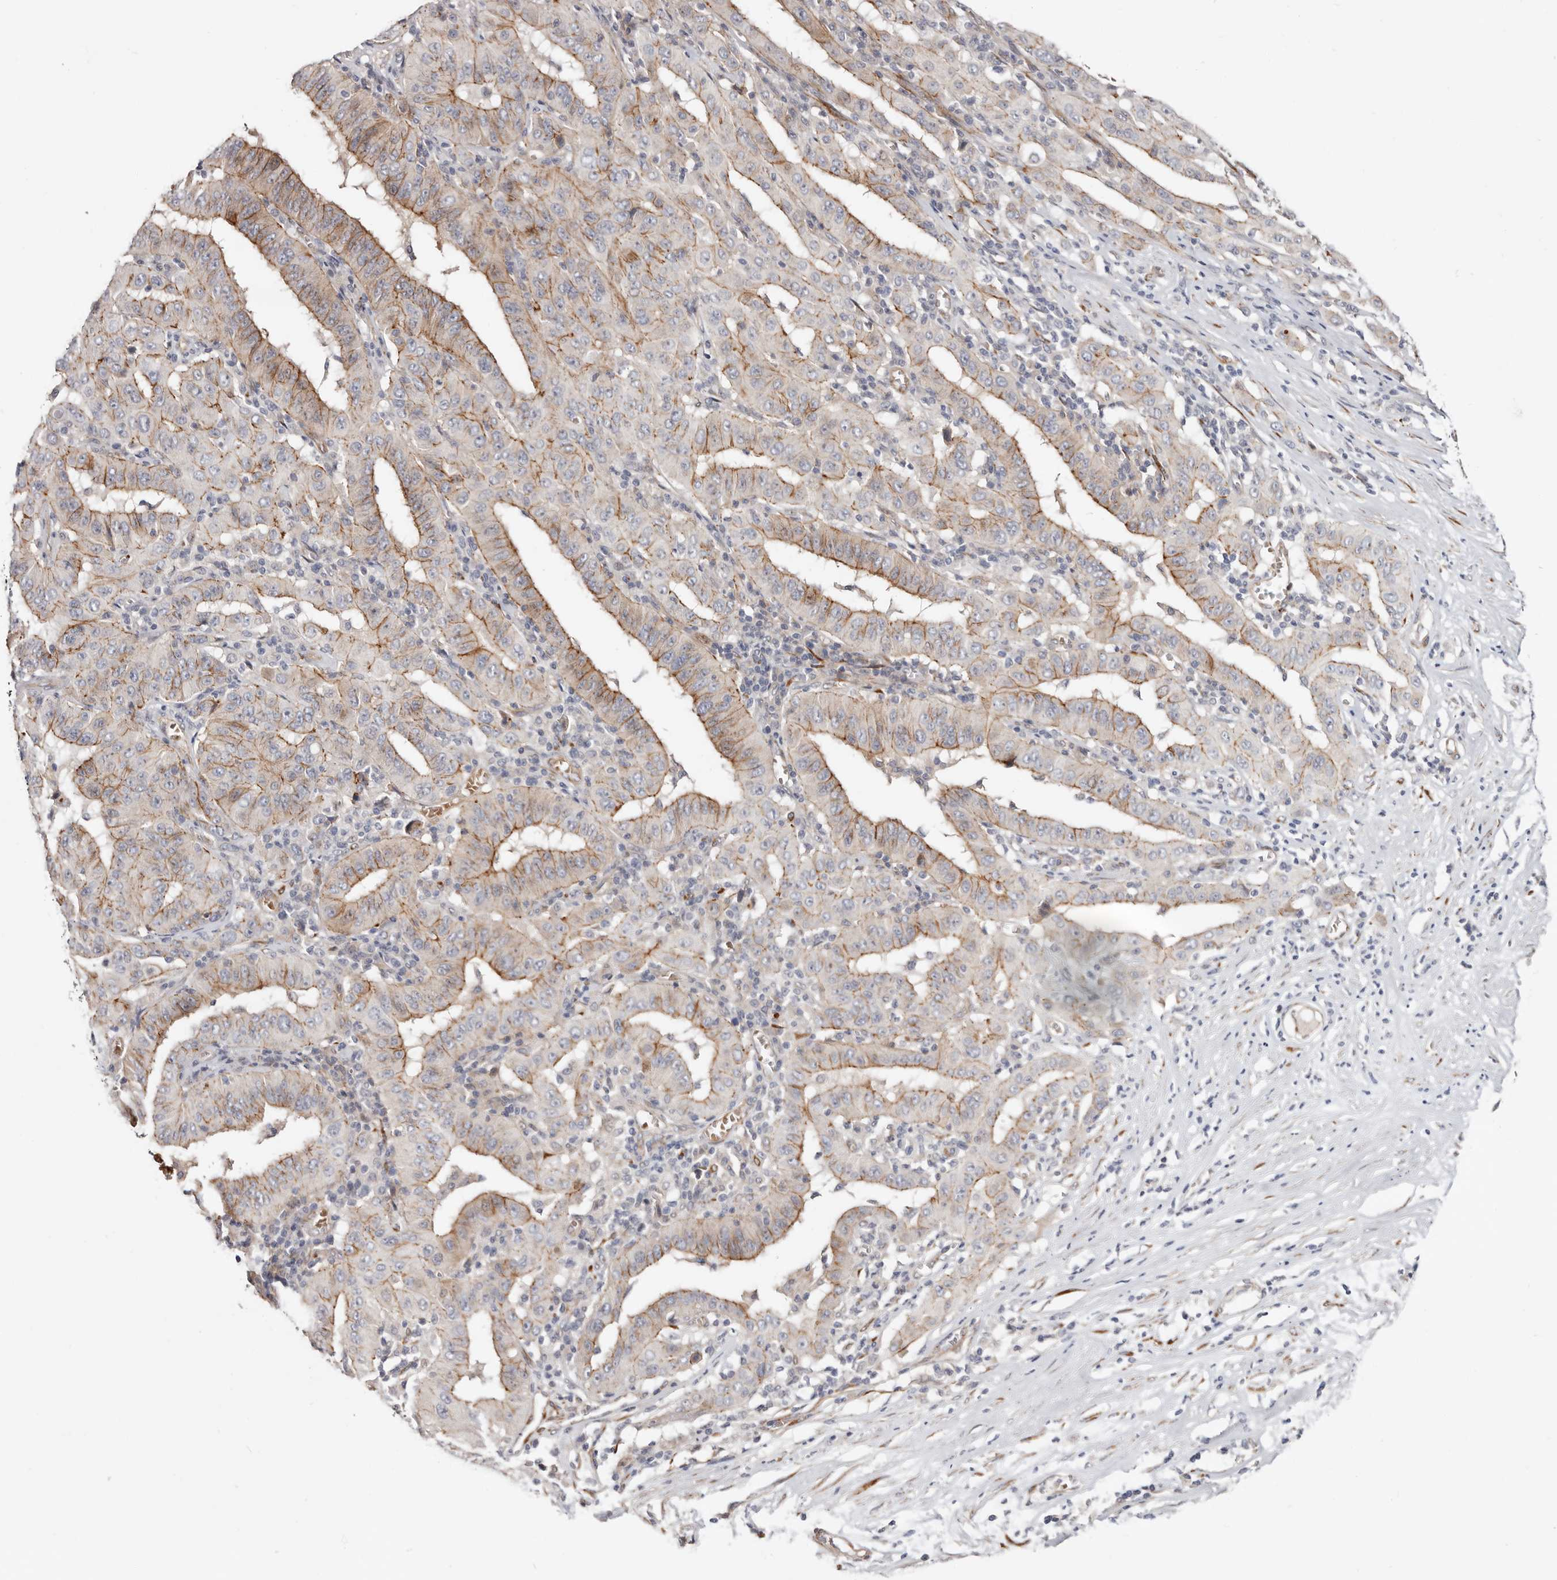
{"staining": {"intensity": "moderate", "quantity": "25%-75%", "location": "cytoplasmic/membranous"}, "tissue": "pancreatic cancer", "cell_type": "Tumor cells", "image_type": "cancer", "snomed": [{"axis": "morphology", "description": "Adenocarcinoma, NOS"}, {"axis": "topography", "description": "Pancreas"}], "caption": "Tumor cells exhibit medium levels of moderate cytoplasmic/membranous expression in about 25%-75% of cells in human adenocarcinoma (pancreatic). The staining was performed using DAB to visualize the protein expression in brown, while the nuclei were stained in blue with hematoxylin (Magnification: 20x).", "gene": "USH1C", "patient": {"sex": "male", "age": 63}}